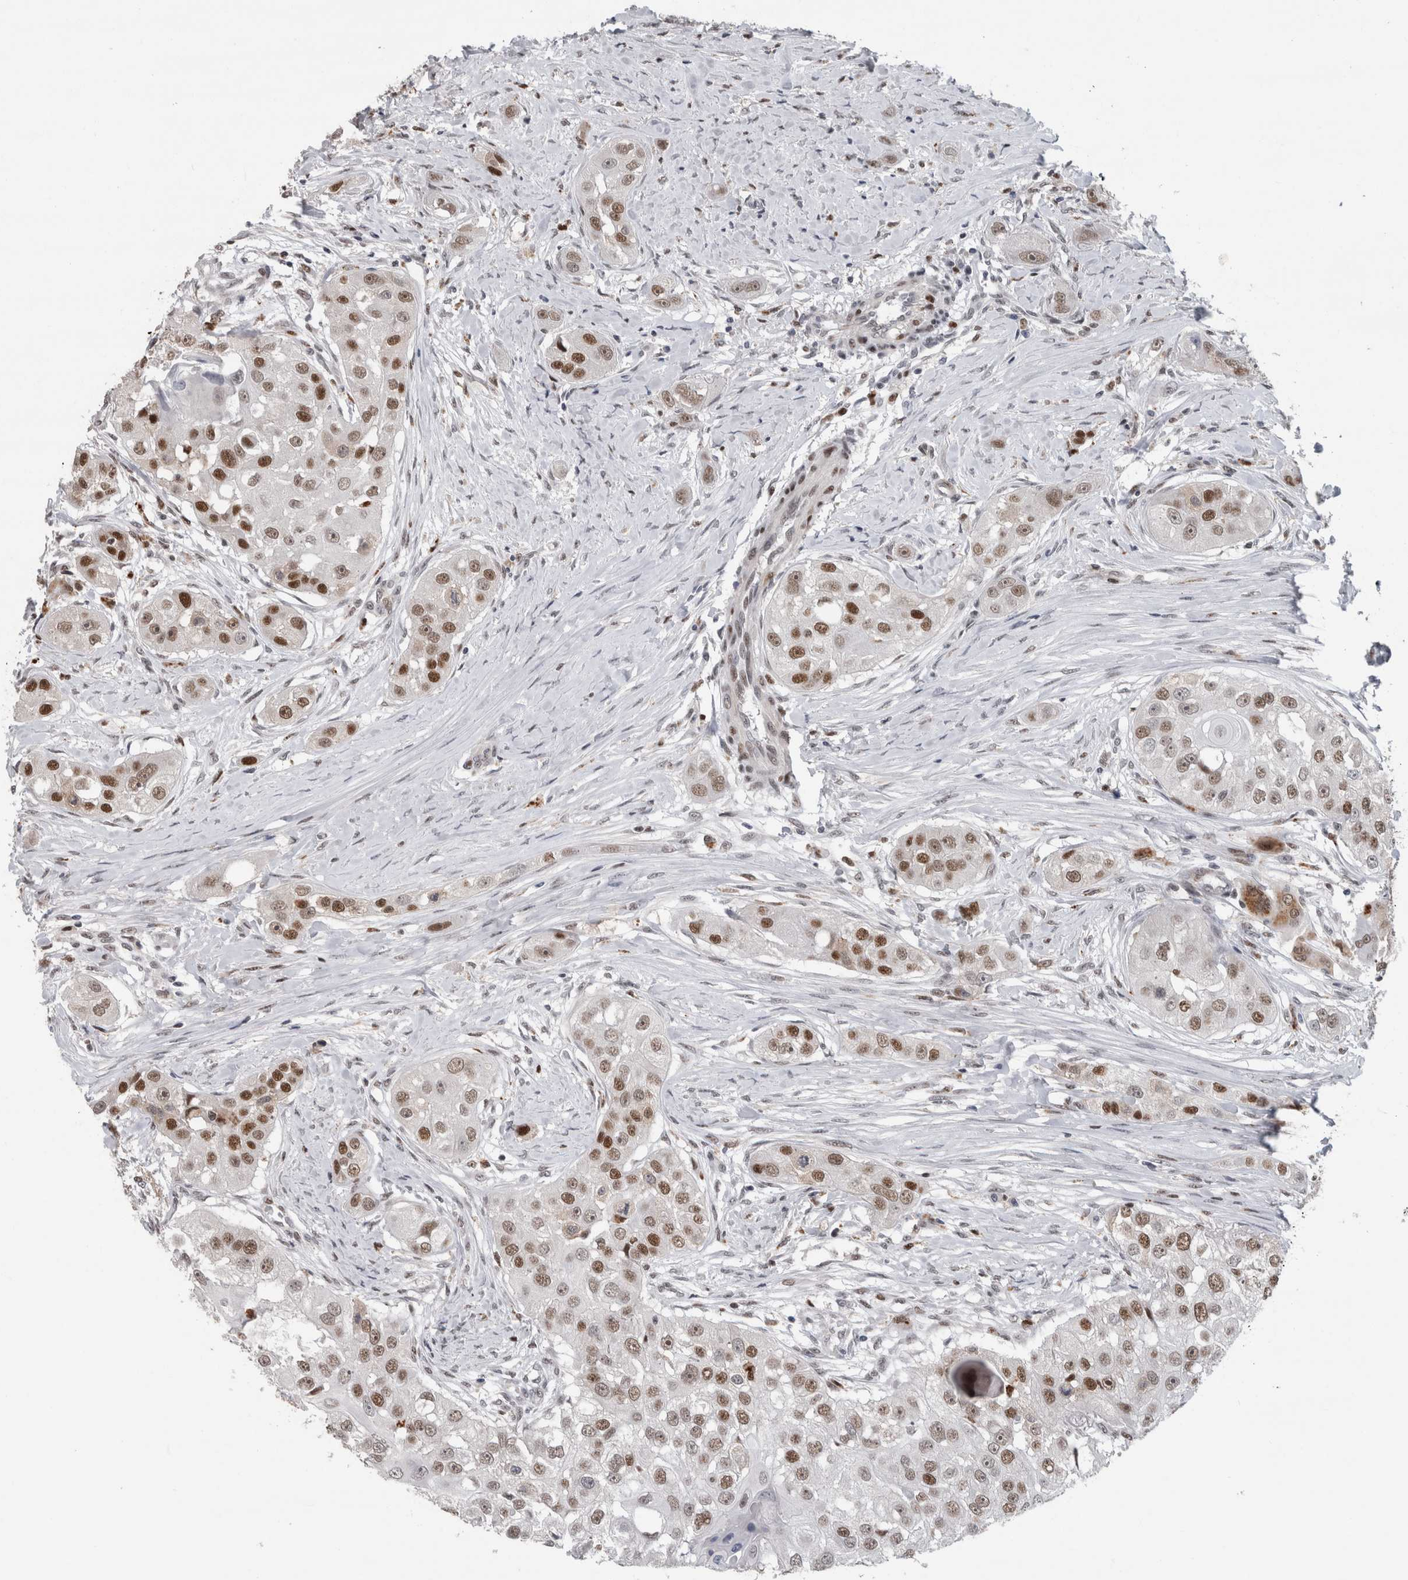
{"staining": {"intensity": "moderate", "quantity": ">75%", "location": "nuclear"}, "tissue": "head and neck cancer", "cell_type": "Tumor cells", "image_type": "cancer", "snomed": [{"axis": "morphology", "description": "Normal tissue, NOS"}, {"axis": "morphology", "description": "Squamous cell carcinoma, NOS"}, {"axis": "topography", "description": "Skeletal muscle"}, {"axis": "topography", "description": "Head-Neck"}], "caption": "DAB (3,3'-diaminobenzidine) immunohistochemical staining of head and neck squamous cell carcinoma displays moderate nuclear protein expression in approximately >75% of tumor cells.", "gene": "POLD2", "patient": {"sex": "male", "age": 51}}